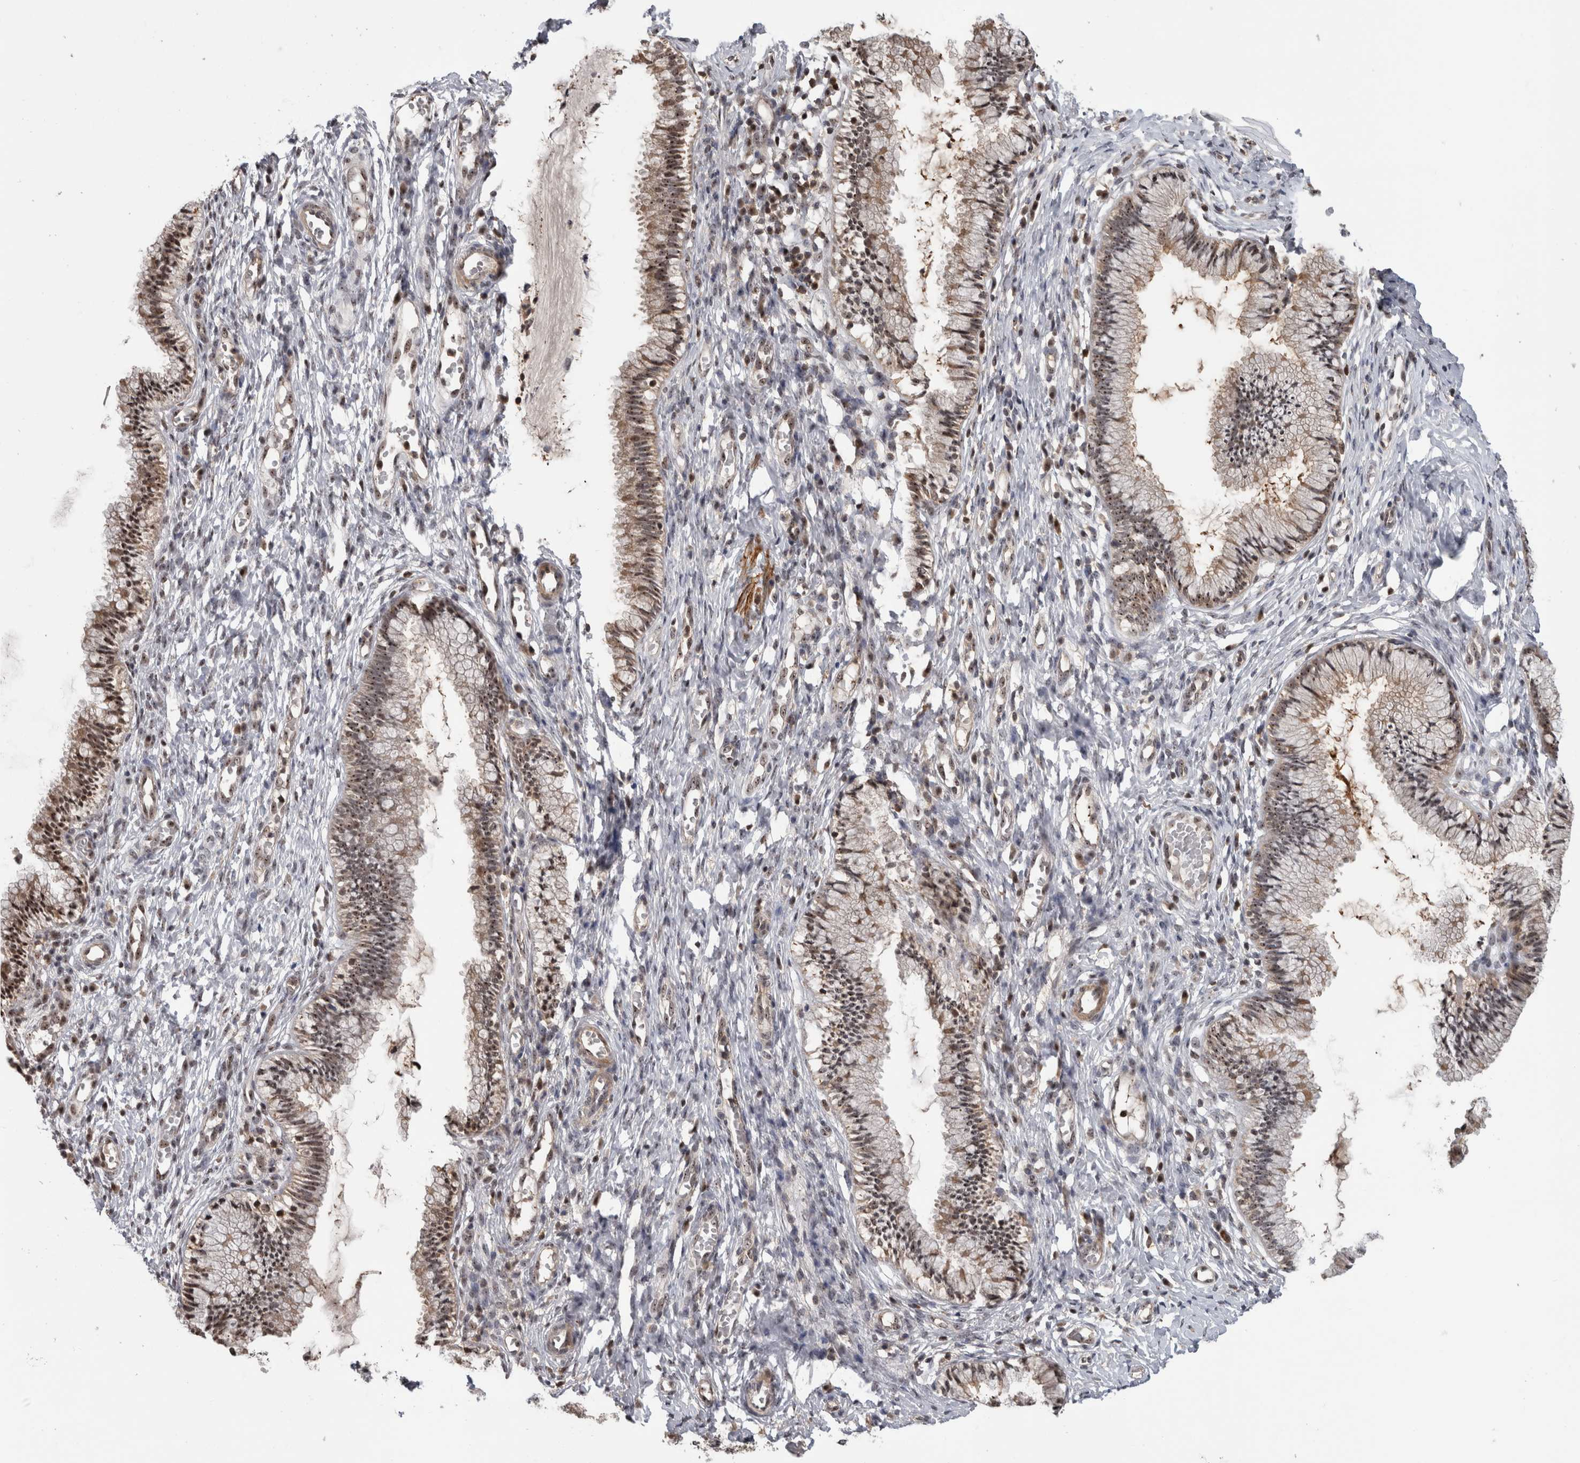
{"staining": {"intensity": "moderate", "quantity": ">75%", "location": "nuclear"}, "tissue": "cervix", "cell_type": "Glandular cells", "image_type": "normal", "snomed": [{"axis": "morphology", "description": "Normal tissue, NOS"}, {"axis": "topography", "description": "Cervix"}], "caption": "DAB immunohistochemical staining of benign human cervix exhibits moderate nuclear protein staining in about >75% of glandular cells.", "gene": "TDRD7", "patient": {"sex": "female", "age": 27}}